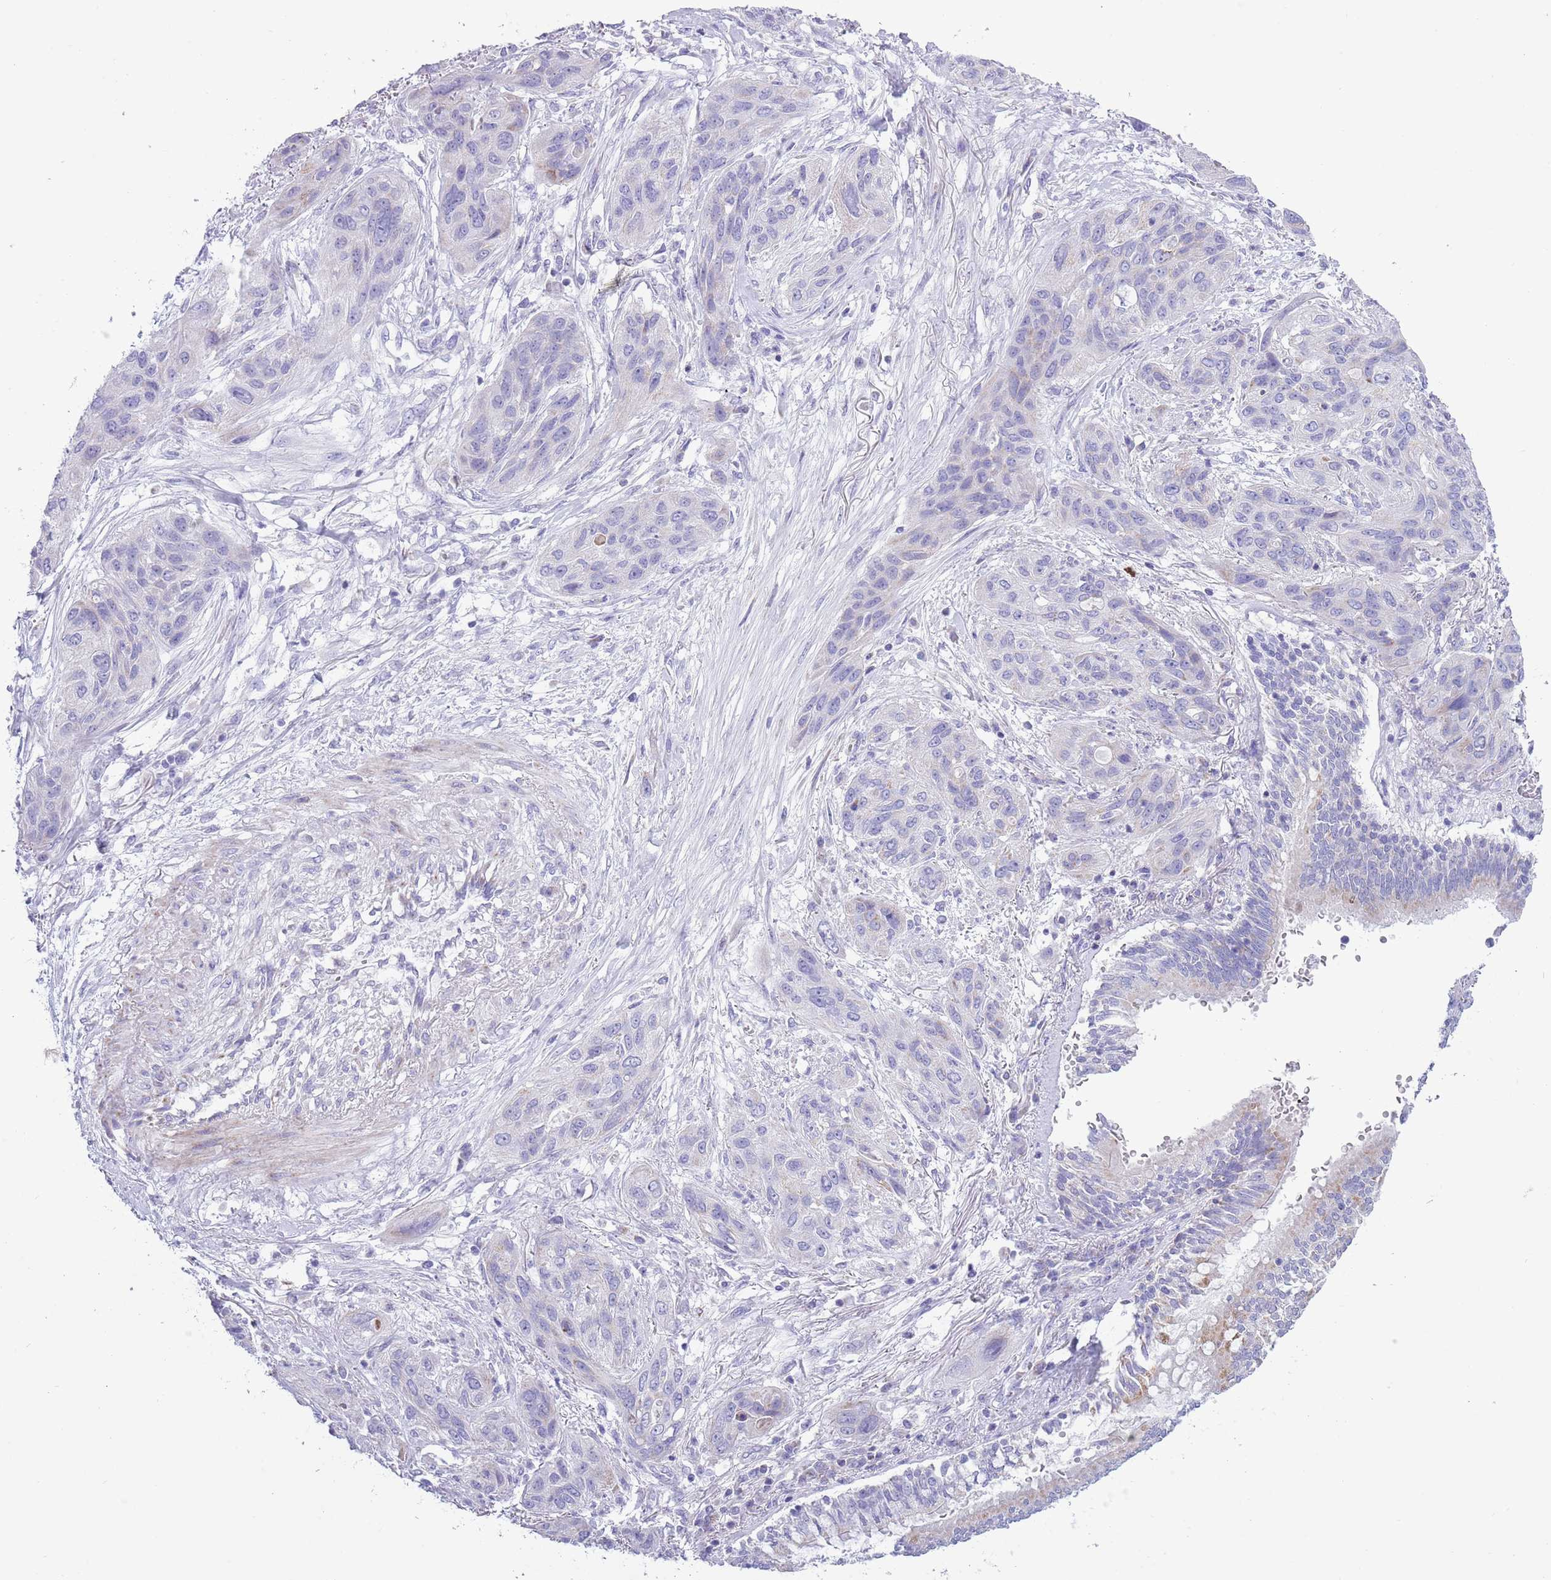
{"staining": {"intensity": "negative", "quantity": "none", "location": "none"}, "tissue": "lung cancer", "cell_type": "Tumor cells", "image_type": "cancer", "snomed": [{"axis": "morphology", "description": "Squamous cell carcinoma, NOS"}, {"axis": "topography", "description": "Lung"}], "caption": "Squamous cell carcinoma (lung) was stained to show a protein in brown. There is no significant positivity in tumor cells.", "gene": "MOCOS", "patient": {"sex": "female", "age": 70}}